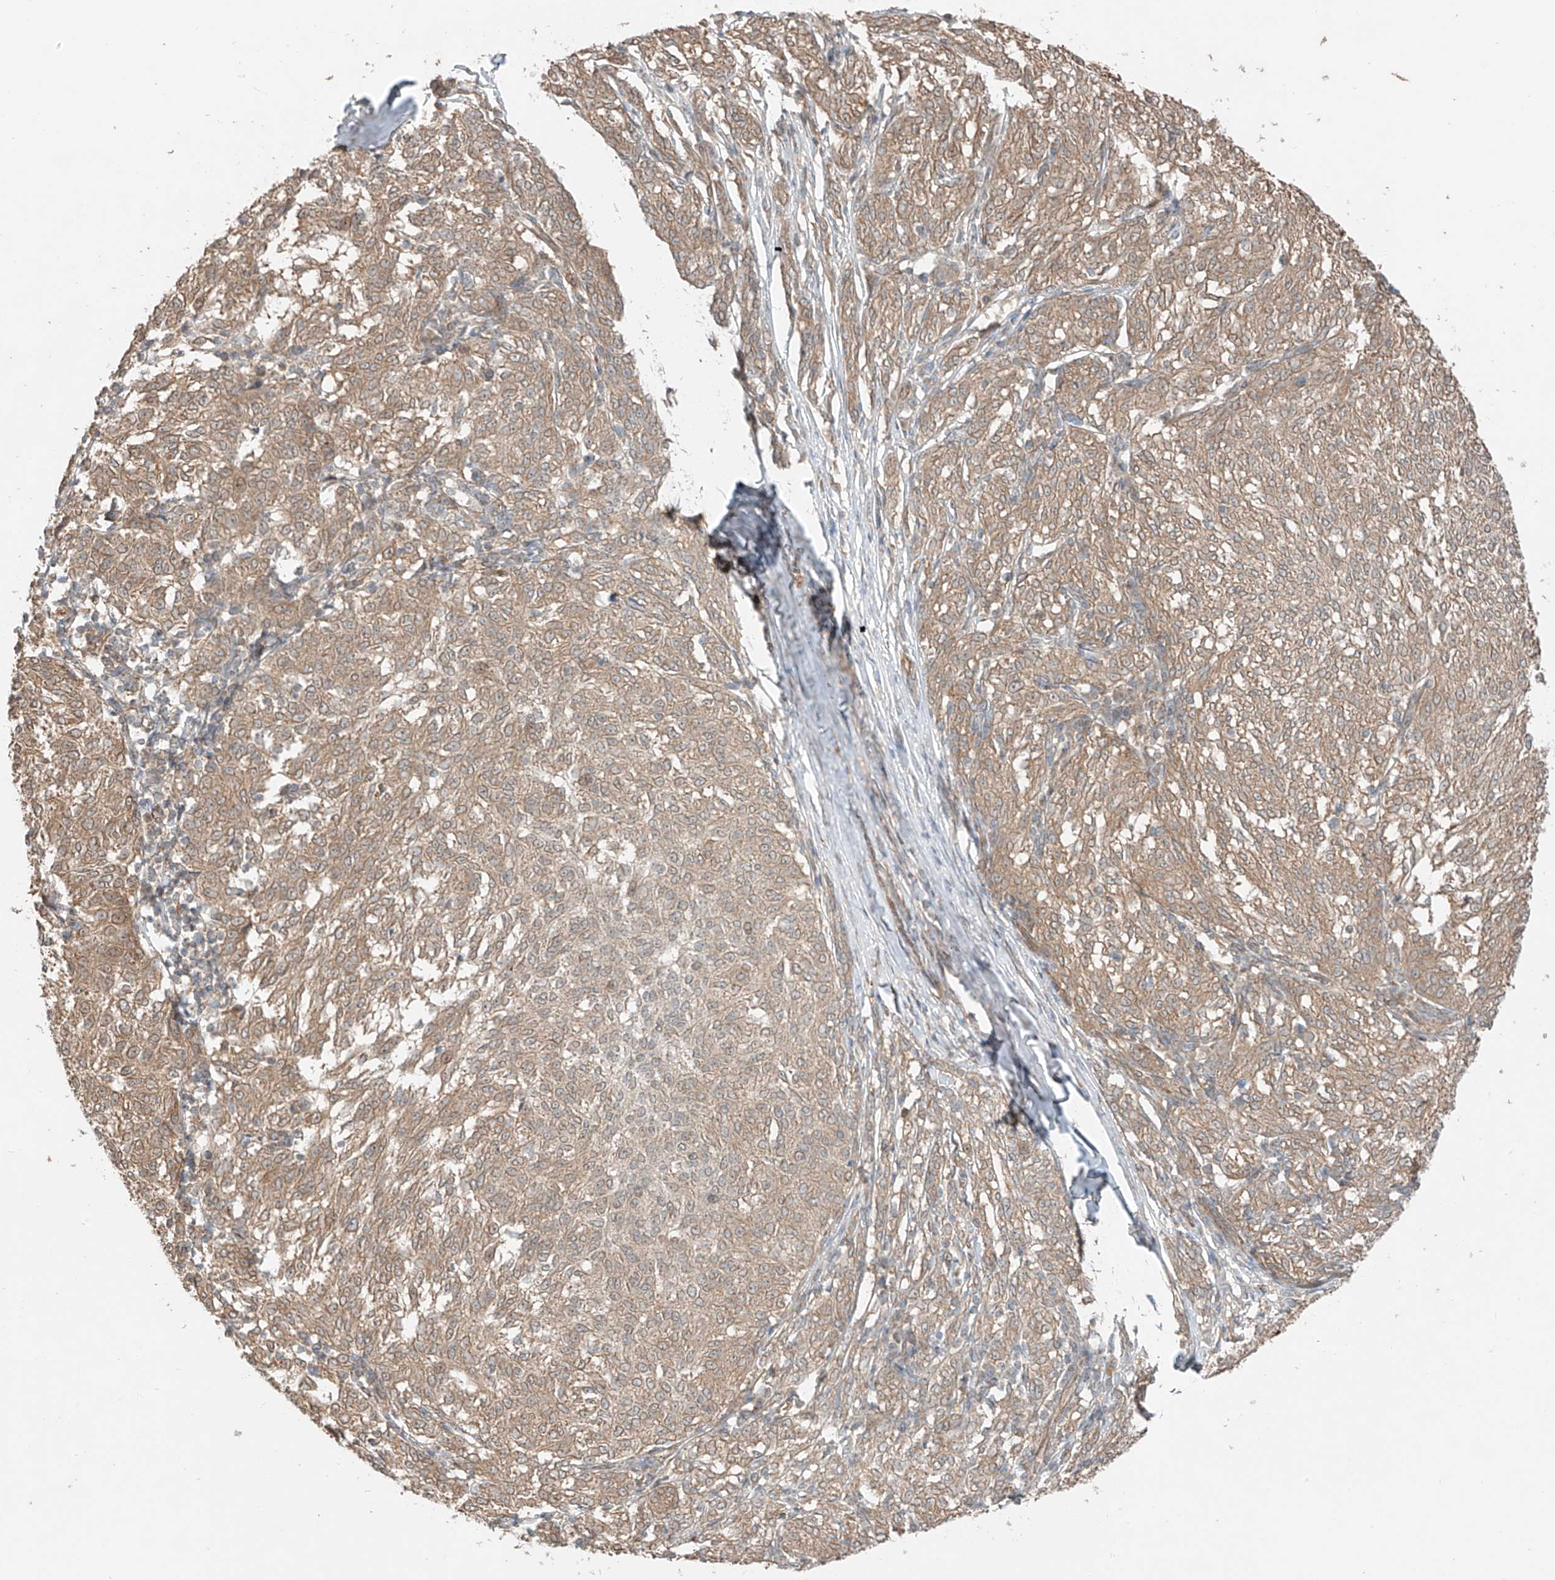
{"staining": {"intensity": "moderate", "quantity": "25%-75%", "location": "cytoplasmic/membranous"}, "tissue": "melanoma", "cell_type": "Tumor cells", "image_type": "cancer", "snomed": [{"axis": "morphology", "description": "Malignant melanoma, NOS"}, {"axis": "topography", "description": "Skin"}], "caption": "Protein expression analysis of malignant melanoma reveals moderate cytoplasmic/membranous expression in approximately 25%-75% of tumor cells.", "gene": "CEP162", "patient": {"sex": "female", "age": 72}}